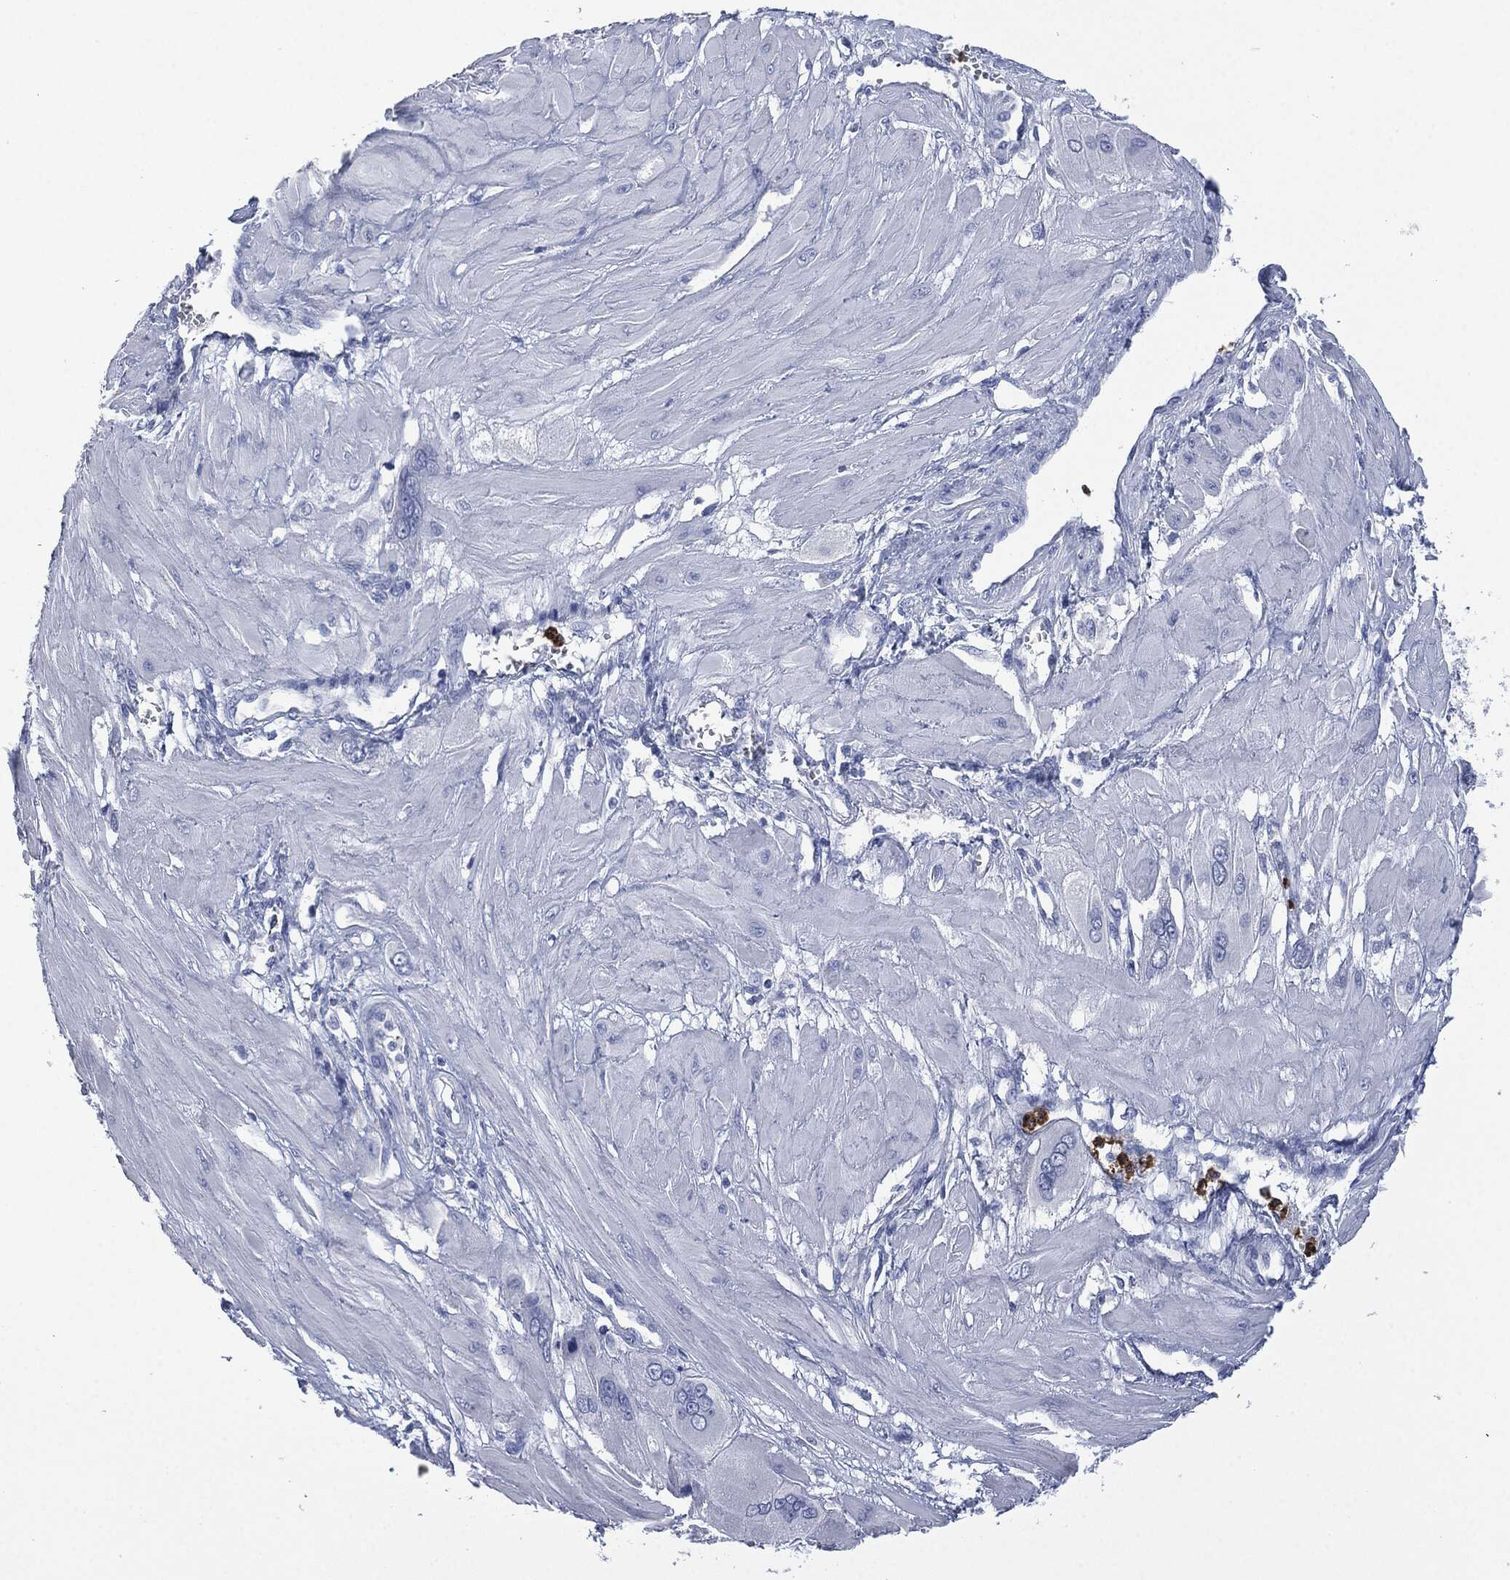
{"staining": {"intensity": "negative", "quantity": "none", "location": "none"}, "tissue": "cervical cancer", "cell_type": "Tumor cells", "image_type": "cancer", "snomed": [{"axis": "morphology", "description": "Squamous cell carcinoma, NOS"}, {"axis": "topography", "description": "Cervix"}], "caption": "Cervical squamous cell carcinoma stained for a protein using immunohistochemistry (IHC) demonstrates no staining tumor cells.", "gene": "CEACAM8", "patient": {"sex": "female", "age": 34}}